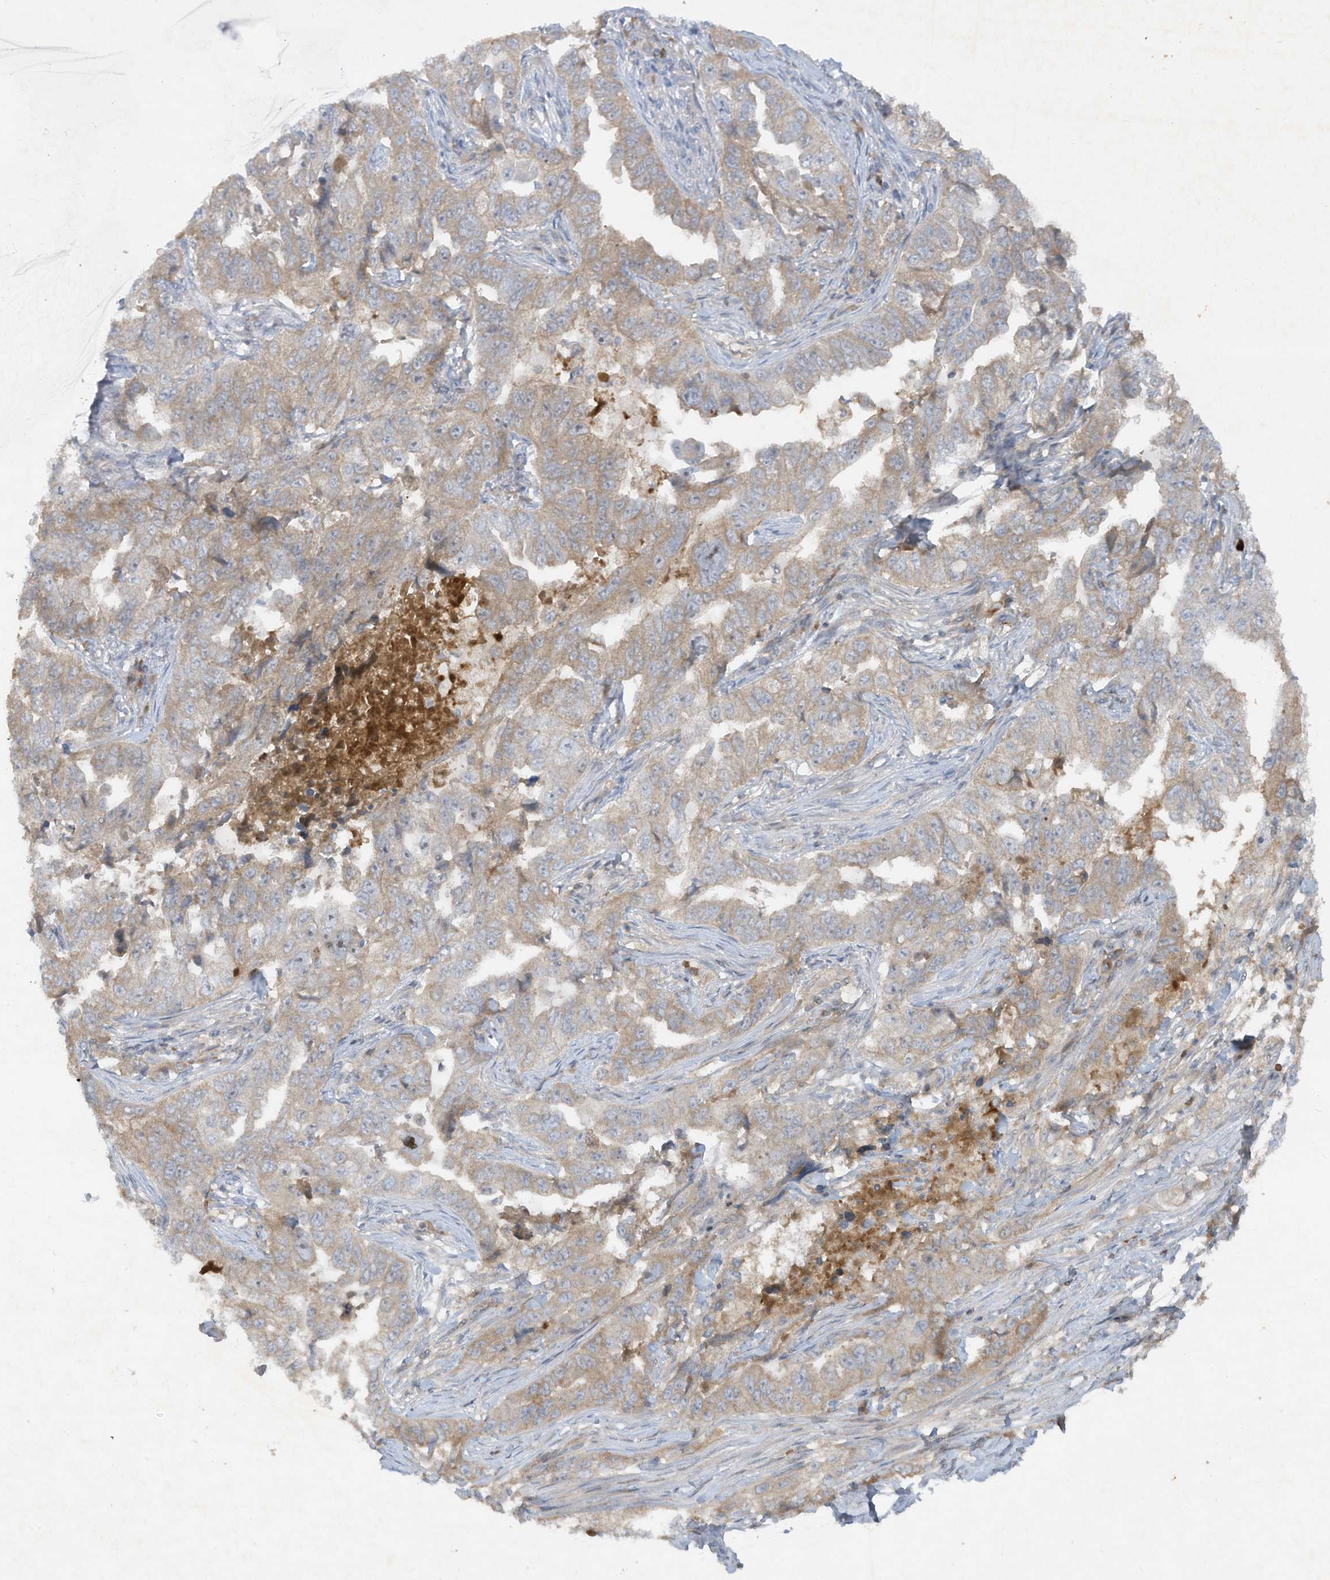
{"staining": {"intensity": "weak", "quantity": ">75%", "location": "cytoplasmic/membranous"}, "tissue": "lung cancer", "cell_type": "Tumor cells", "image_type": "cancer", "snomed": [{"axis": "morphology", "description": "Adenocarcinoma, NOS"}, {"axis": "topography", "description": "Lung"}], "caption": "Immunohistochemistry (IHC) (DAB (3,3'-diaminobenzidine)) staining of human lung cancer (adenocarcinoma) displays weak cytoplasmic/membranous protein positivity in about >75% of tumor cells.", "gene": "FETUB", "patient": {"sex": "female", "age": 51}}